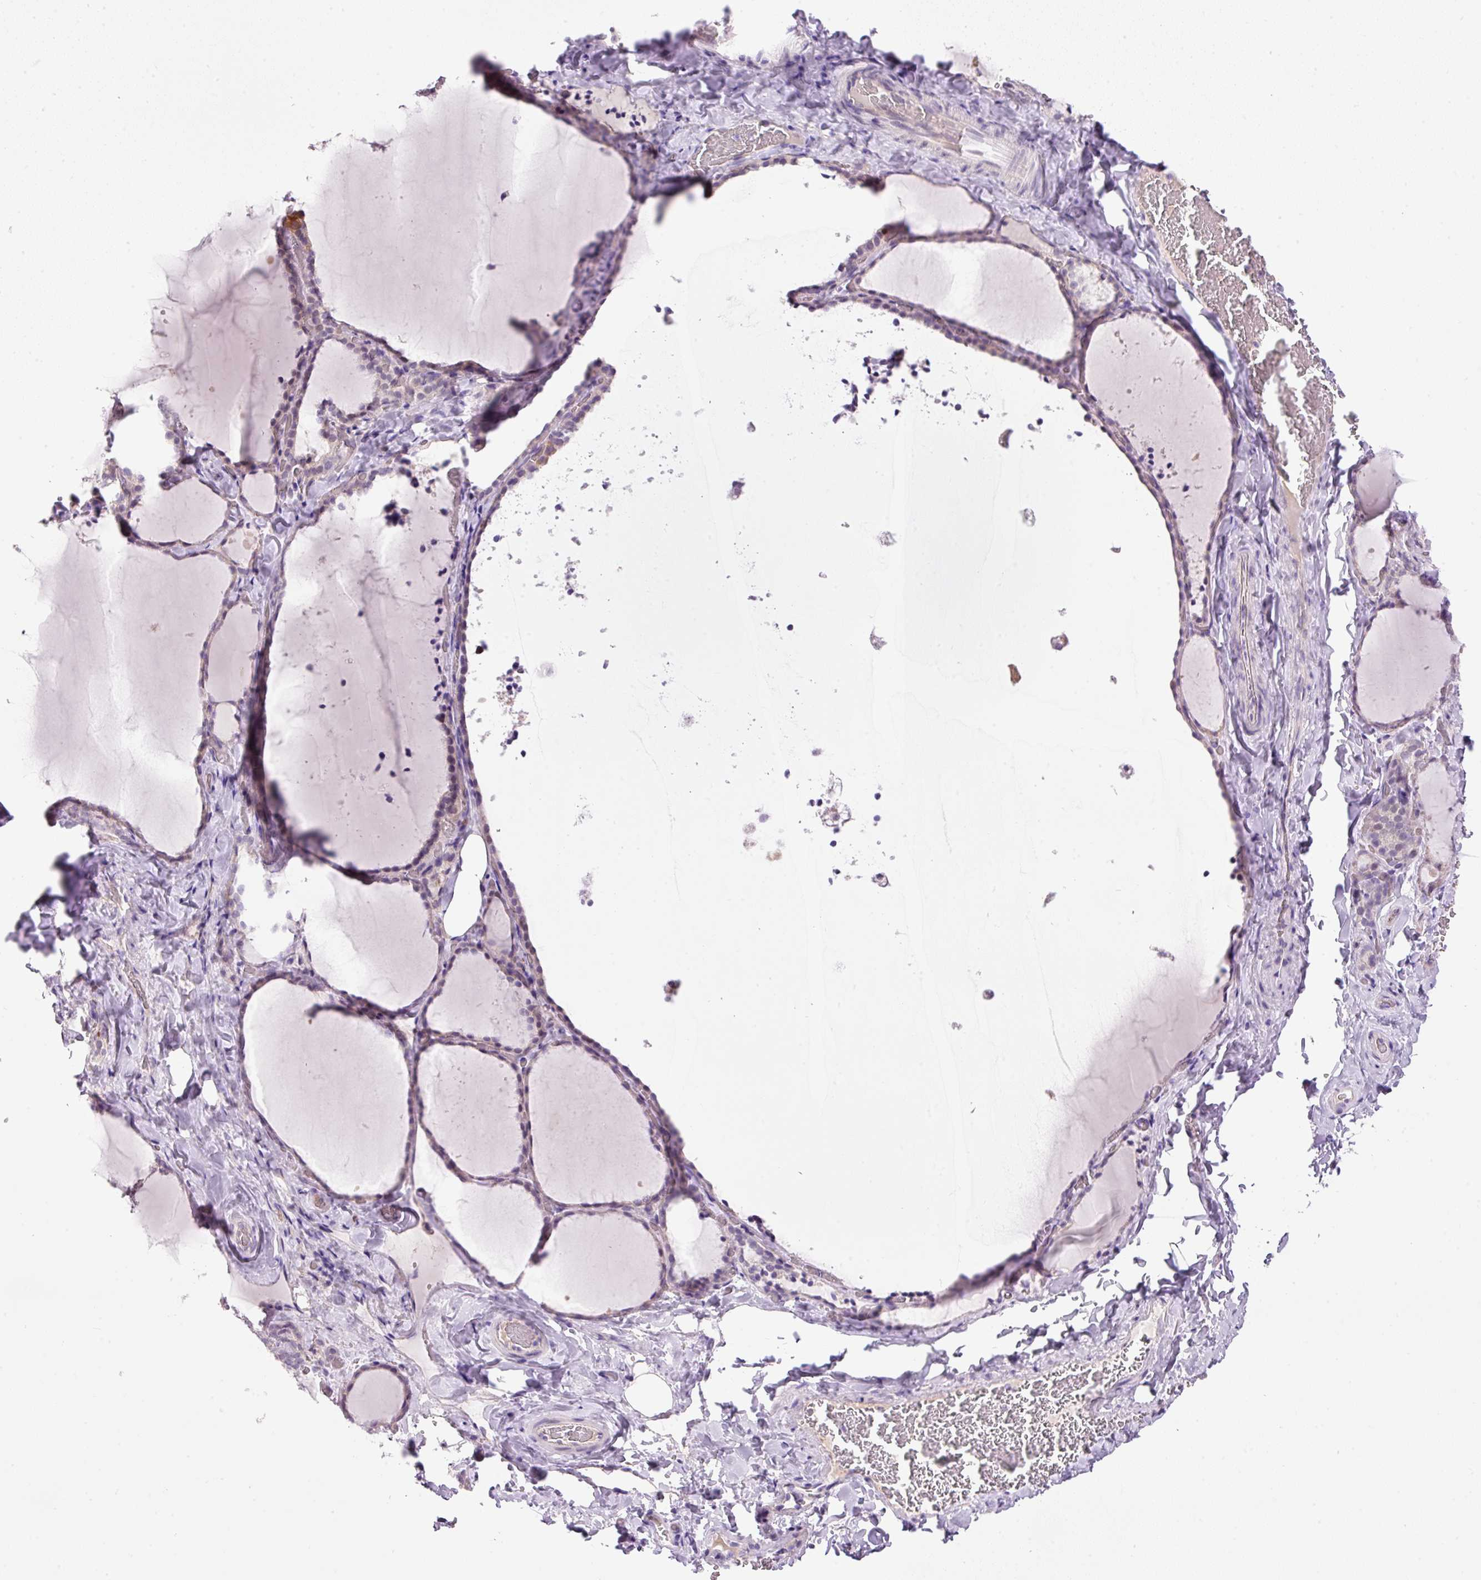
{"staining": {"intensity": "weak", "quantity": "25%-75%", "location": "cytoplasmic/membranous"}, "tissue": "thyroid gland", "cell_type": "Glandular cells", "image_type": "normal", "snomed": [{"axis": "morphology", "description": "Normal tissue, NOS"}, {"axis": "topography", "description": "Thyroid gland"}], "caption": "Immunohistochemical staining of normal thyroid gland reveals 25%-75% levels of weak cytoplasmic/membranous protein staining in approximately 25%-75% of glandular cells. (brown staining indicates protein expression, while blue staining denotes nuclei).", "gene": "KPNA2", "patient": {"sex": "female", "age": 22}}